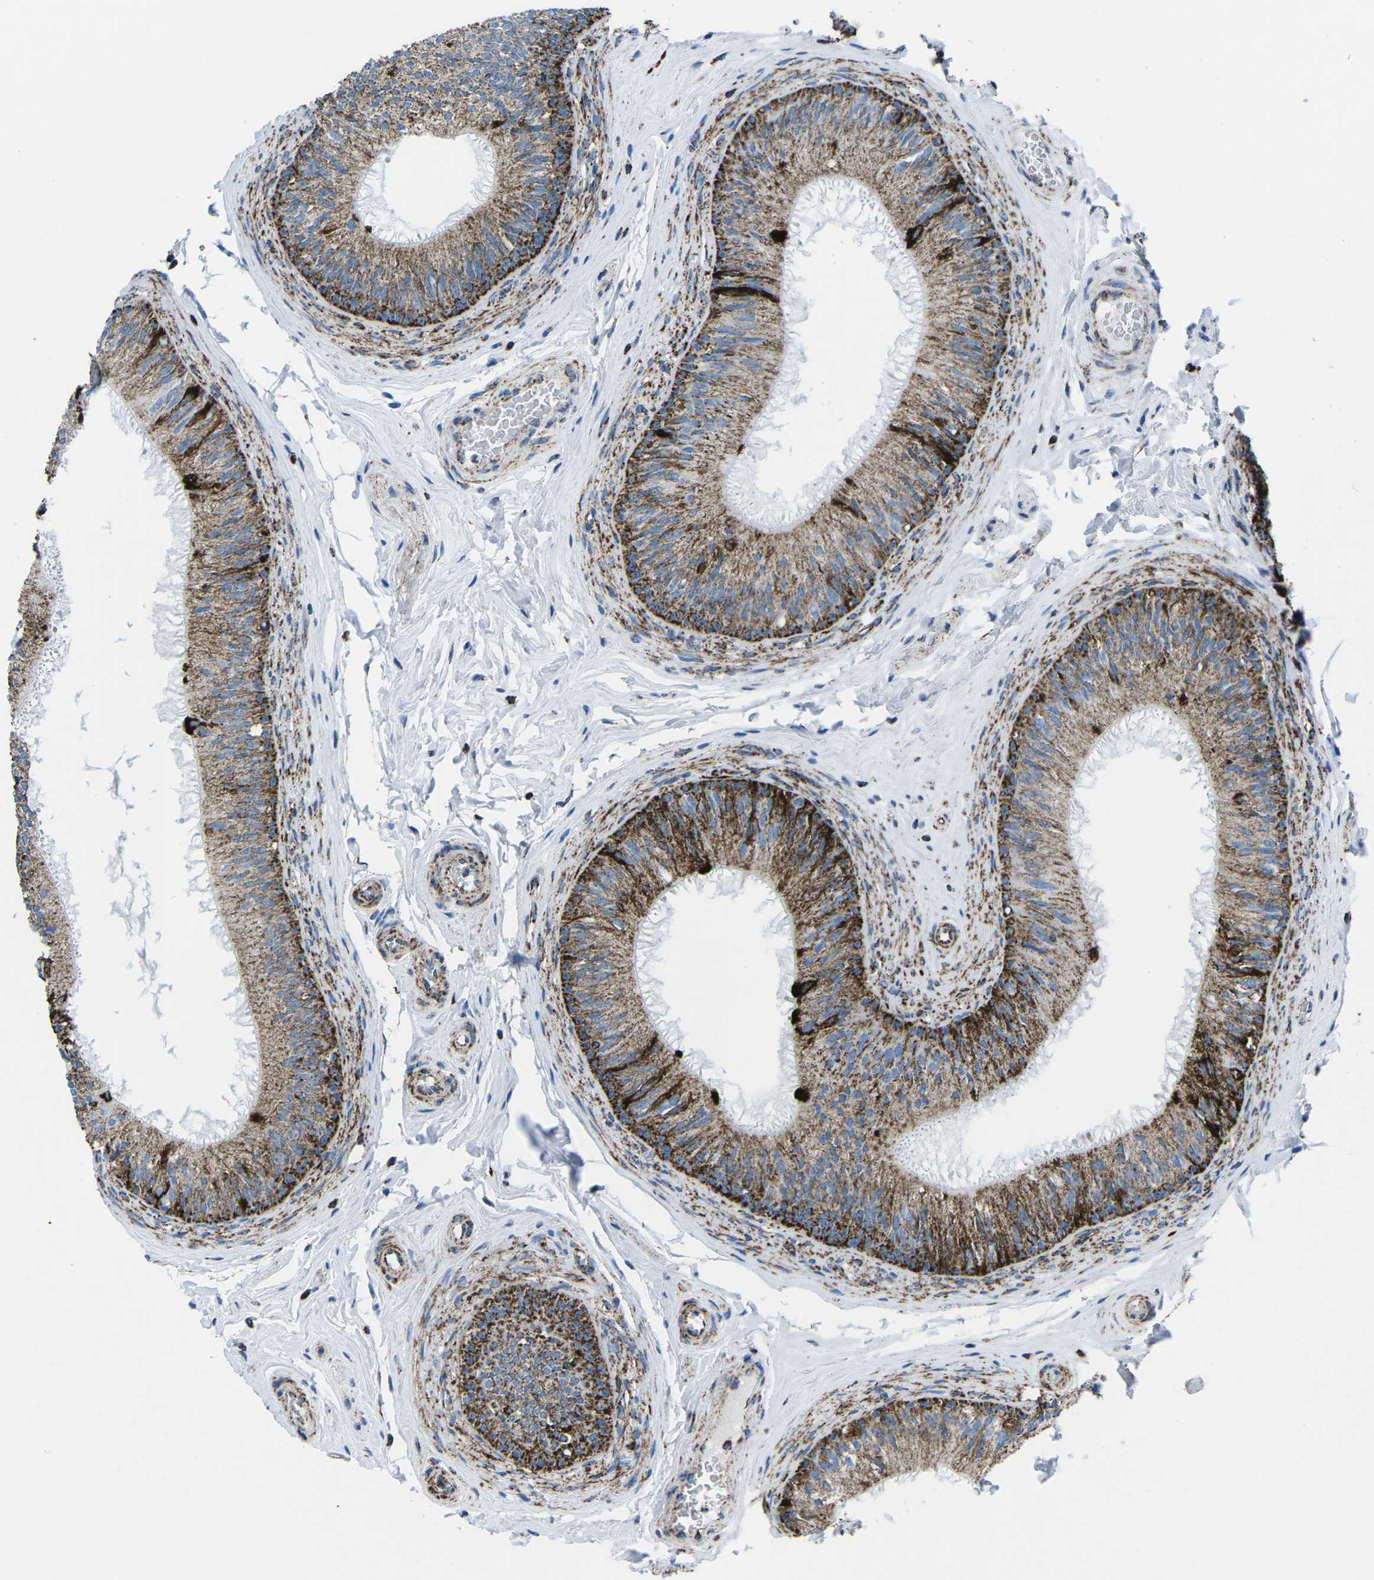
{"staining": {"intensity": "strong", "quantity": ">75%", "location": "cytoplasmic/membranous"}, "tissue": "epididymis", "cell_type": "Glandular cells", "image_type": "normal", "snomed": [{"axis": "morphology", "description": "Normal tissue, NOS"}, {"axis": "topography", "description": "Testis"}, {"axis": "topography", "description": "Epididymis"}], "caption": "Strong cytoplasmic/membranous protein staining is identified in approximately >75% of glandular cells in epididymis. (DAB = brown stain, brightfield microscopy at high magnification).", "gene": "MT", "patient": {"sex": "male", "age": 36}}